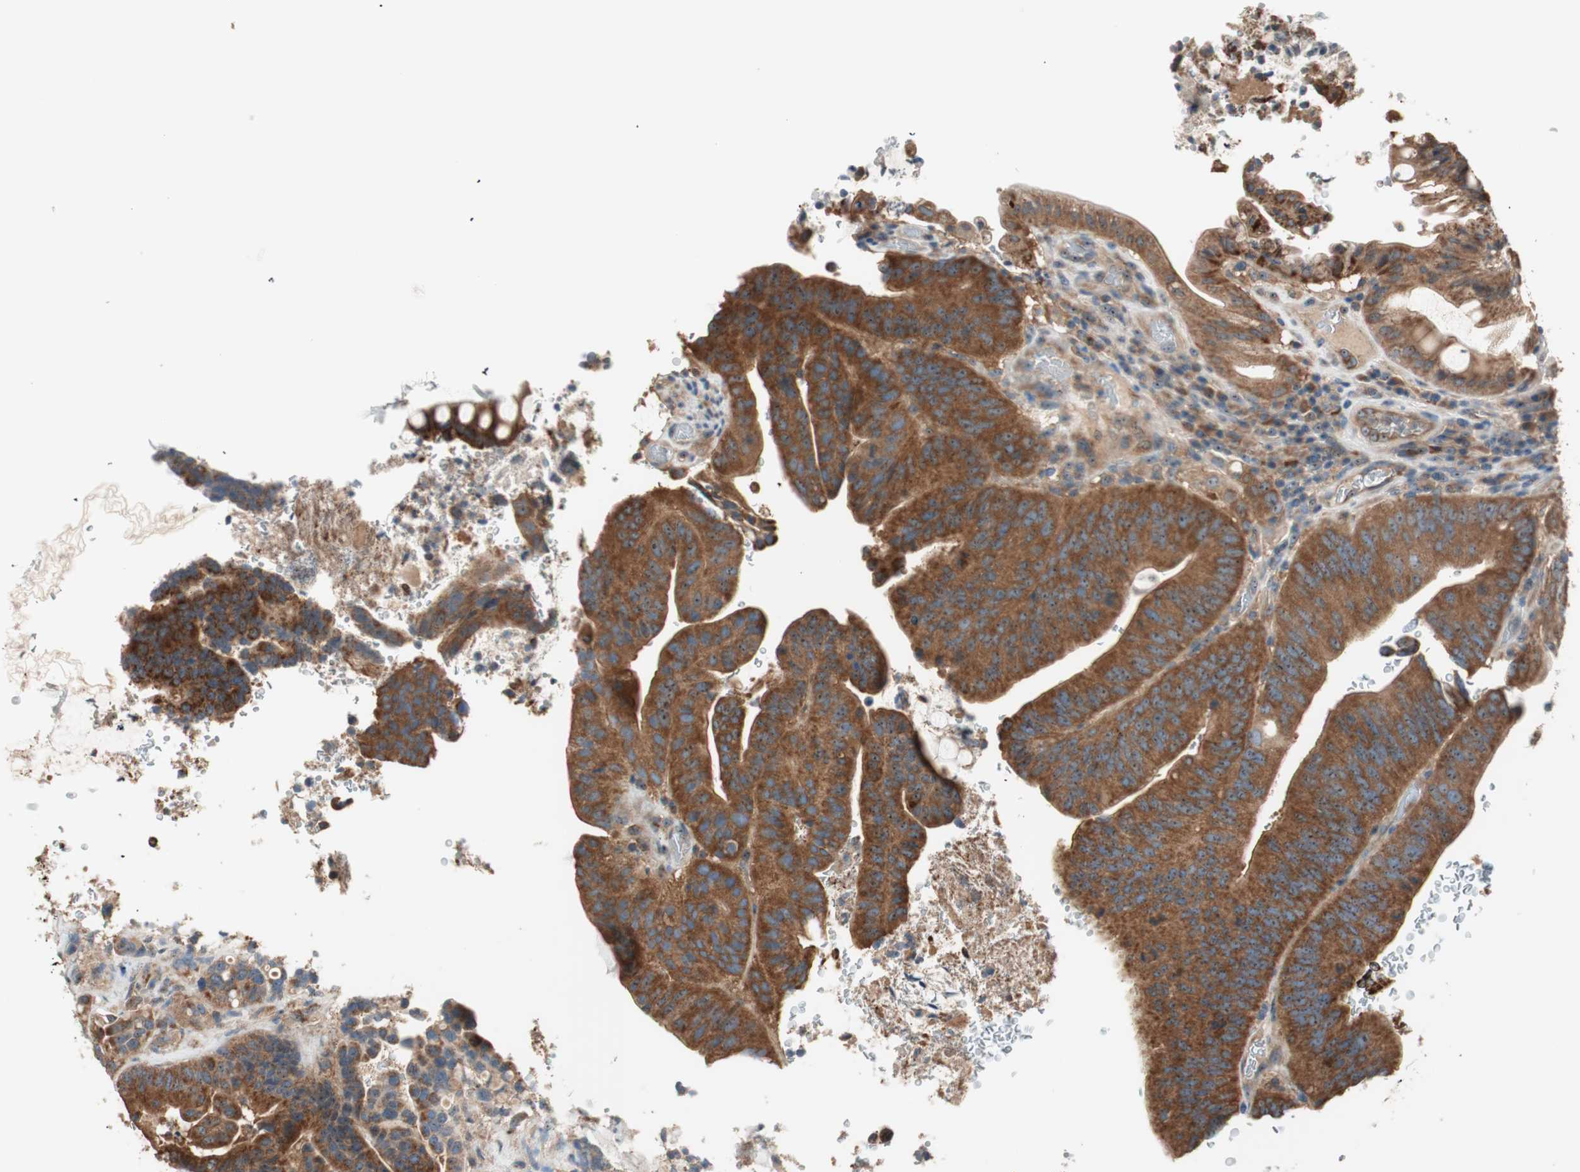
{"staining": {"intensity": "strong", "quantity": ">75%", "location": "cytoplasmic/membranous,nuclear"}, "tissue": "colorectal cancer", "cell_type": "Tumor cells", "image_type": "cancer", "snomed": [{"axis": "morphology", "description": "Normal tissue, NOS"}, {"axis": "morphology", "description": "Adenocarcinoma, NOS"}, {"axis": "topography", "description": "Colon"}], "caption": "Immunohistochemistry (IHC) staining of colorectal cancer, which shows high levels of strong cytoplasmic/membranous and nuclear expression in approximately >75% of tumor cells indicating strong cytoplasmic/membranous and nuclear protein positivity. The staining was performed using DAB (brown) for protein detection and nuclei were counterstained in hematoxylin (blue).", "gene": "CC2D1A", "patient": {"sex": "male", "age": 82}}